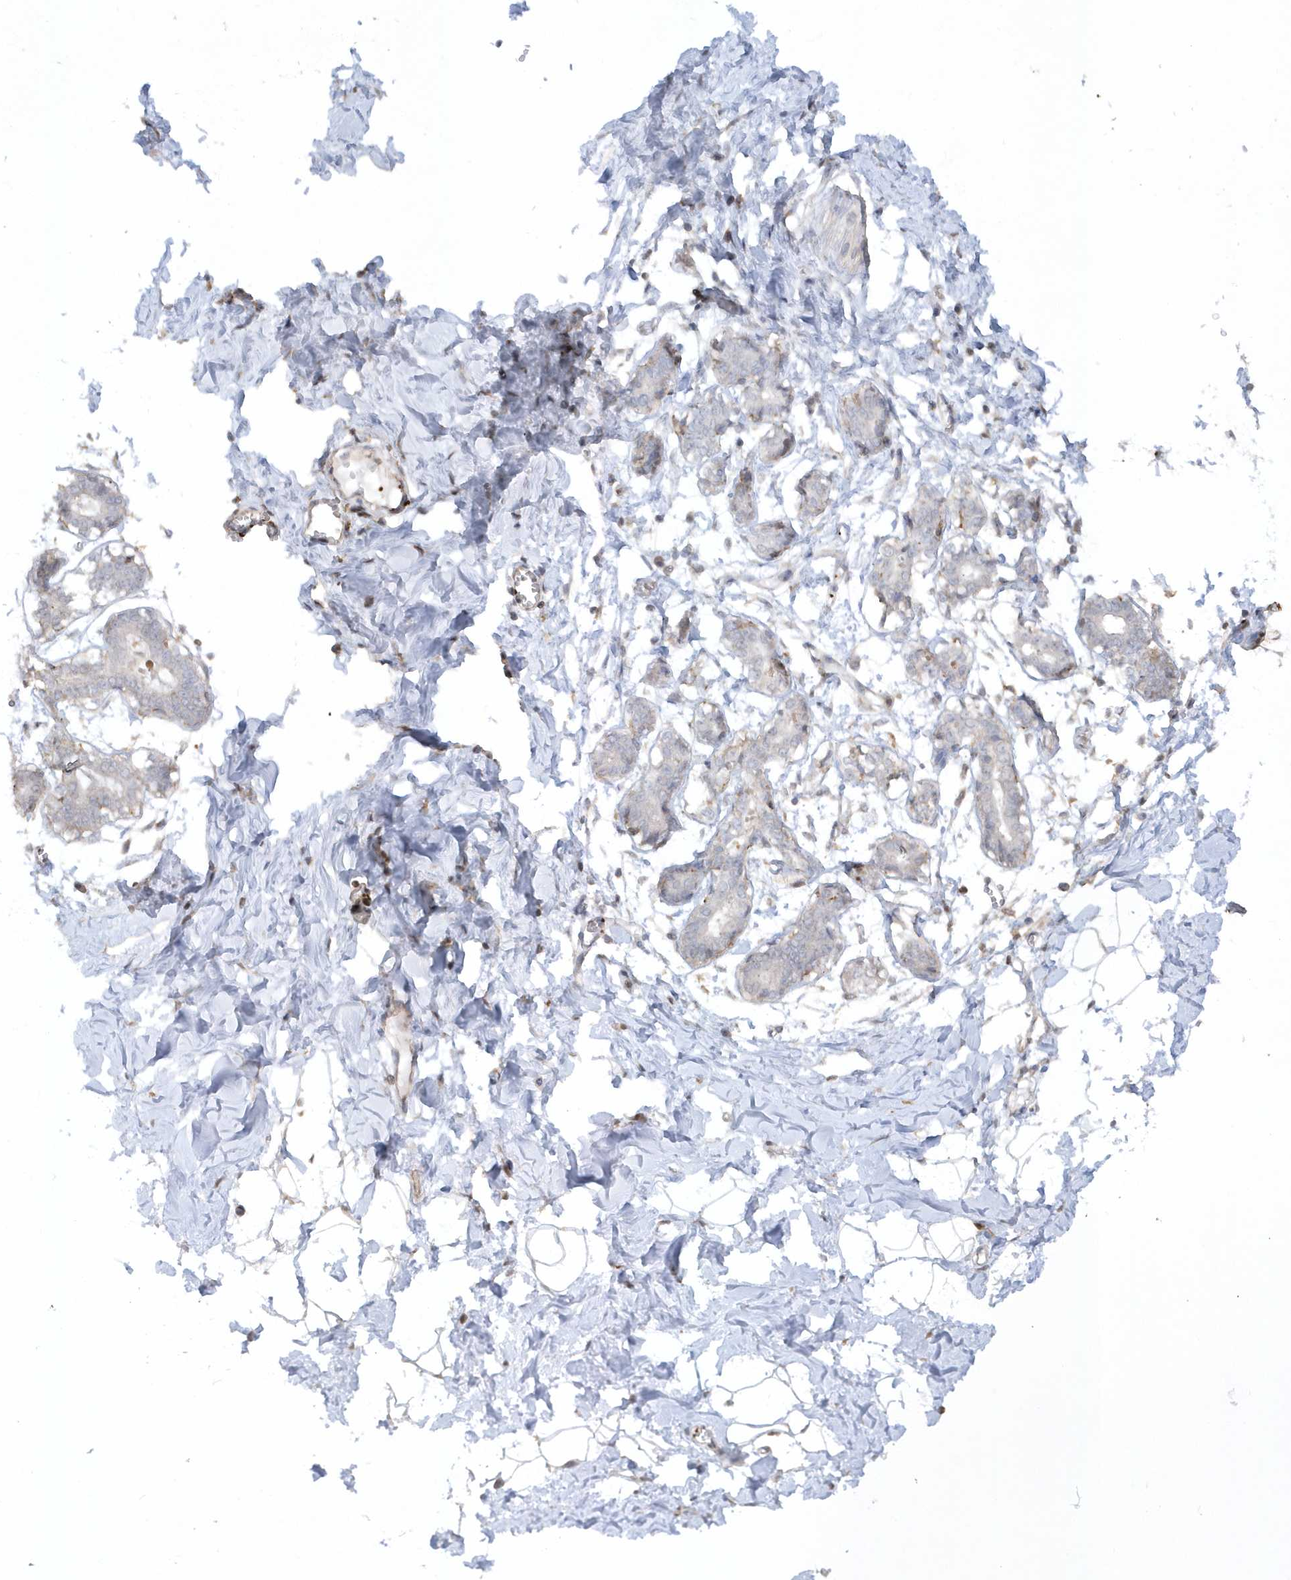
{"staining": {"intensity": "weak", "quantity": "25%-75%", "location": "cytoplasmic/membranous"}, "tissue": "breast", "cell_type": "Adipocytes", "image_type": "normal", "snomed": [{"axis": "morphology", "description": "Normal tissue, NOS"}, {"axis": "topography", "description": "Breast"}], "caption": "An immunohistochemistry histopathology image of benign tissue is shown. Protein staining in brown highlights weak cytoplasmic/membranous positivity in breast within adipocytes. (Stains: DAB (3,3'-diaminobenzidine) in brown, nuclei in blue, Microscopy: brightfield microscopy at high magnification).", "gene": "BSN", "patient": {"sex": "female", "age": 27}}